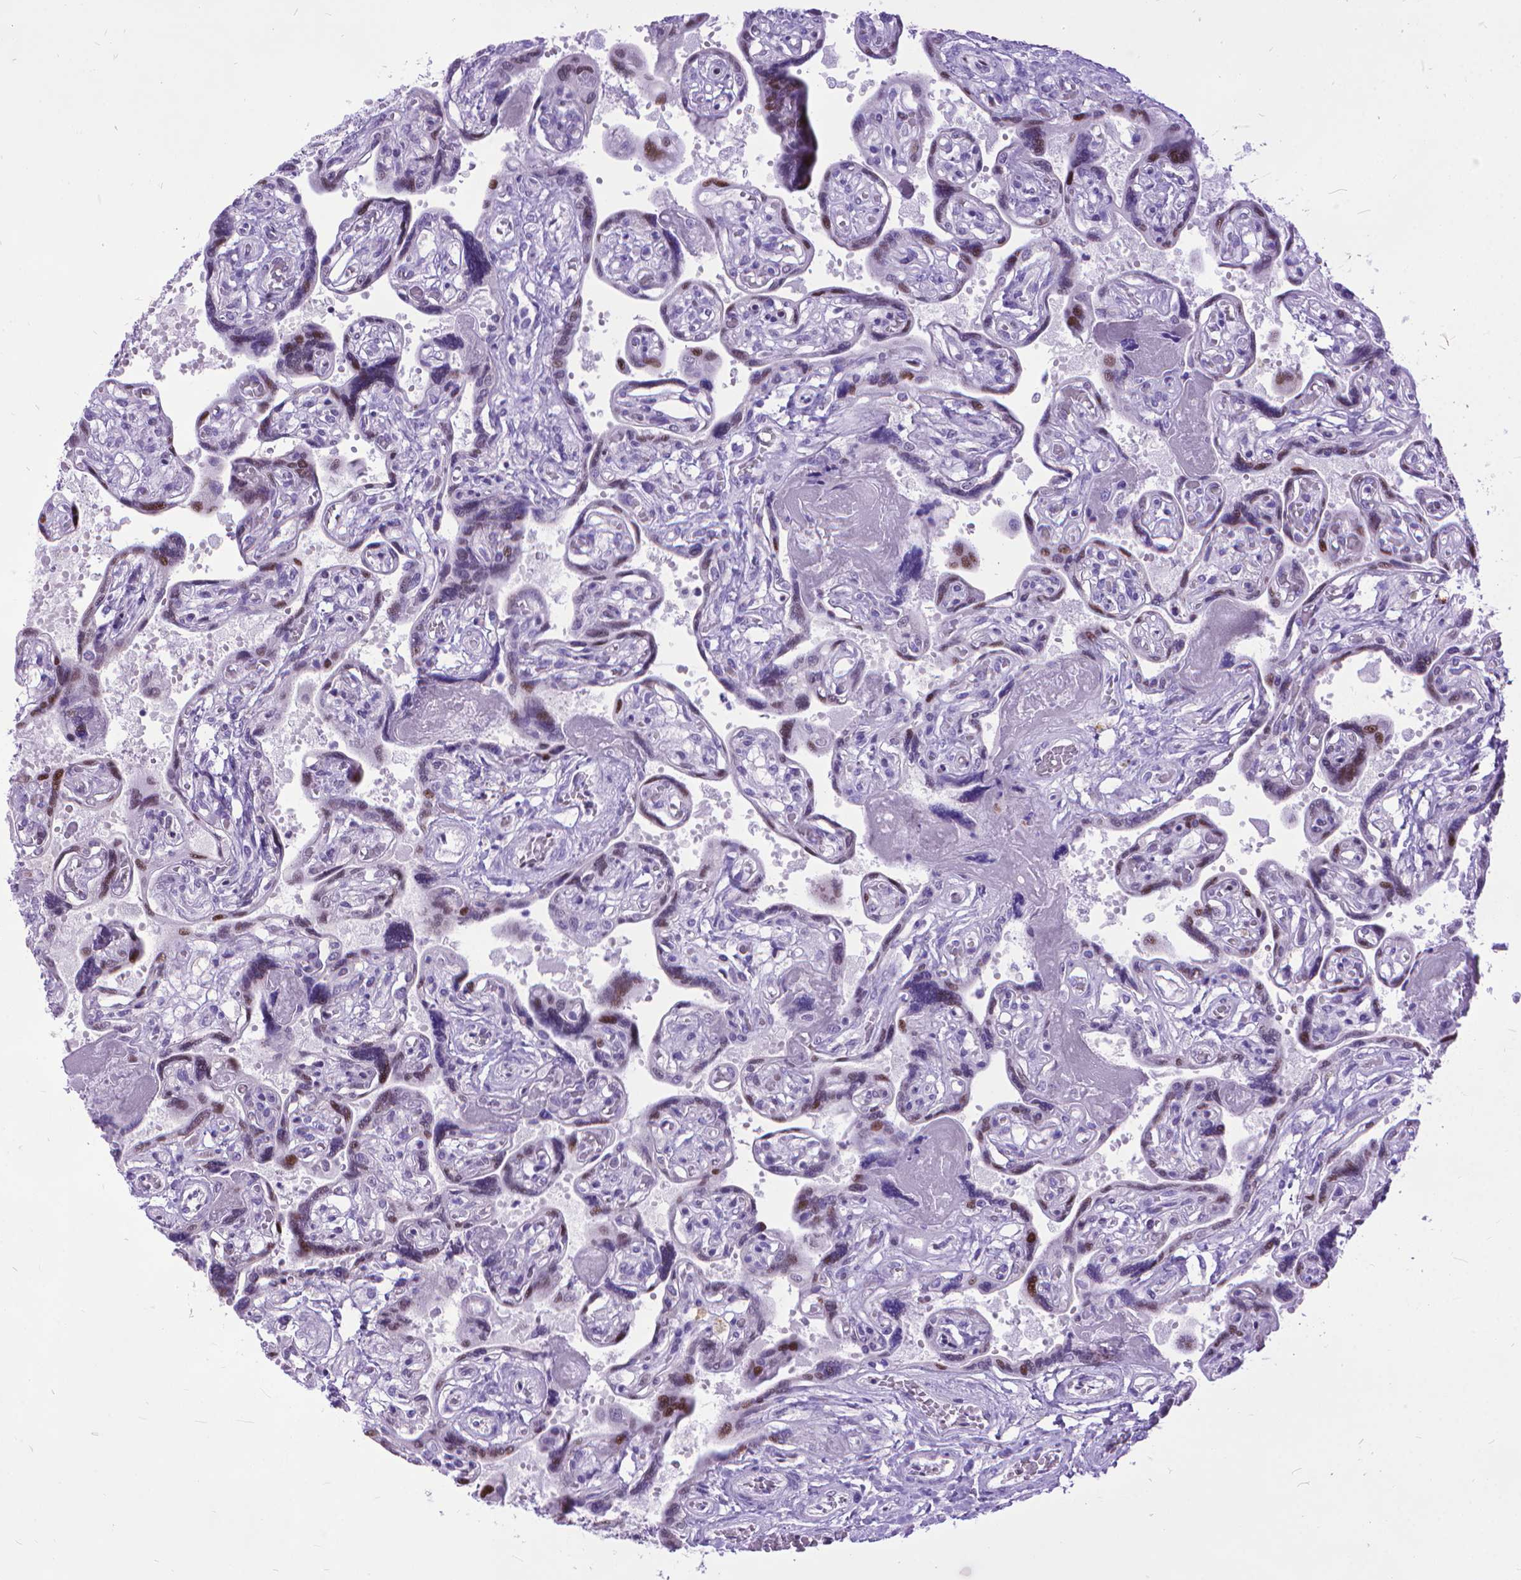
{"staining": {"intensity": "negative", "quantity": "none", "location": "none"}, "tissue": "placenta", "cell_type": "Decidual cells", "image_type": "normal", "snomed": [{"axis": "morphology", "description": "Normal tissue, NOS"}, {"axis": "topography", "description": "Placenta"}], "caption": "Protein analysis of unremarkable placenta exhibits no significant staining in decidual cells. (Brightfield microscopy of DAB immunohistochemistry at high magnification).", "gene": "POLE4", "patient": {"sex": "female", "age": 32}}